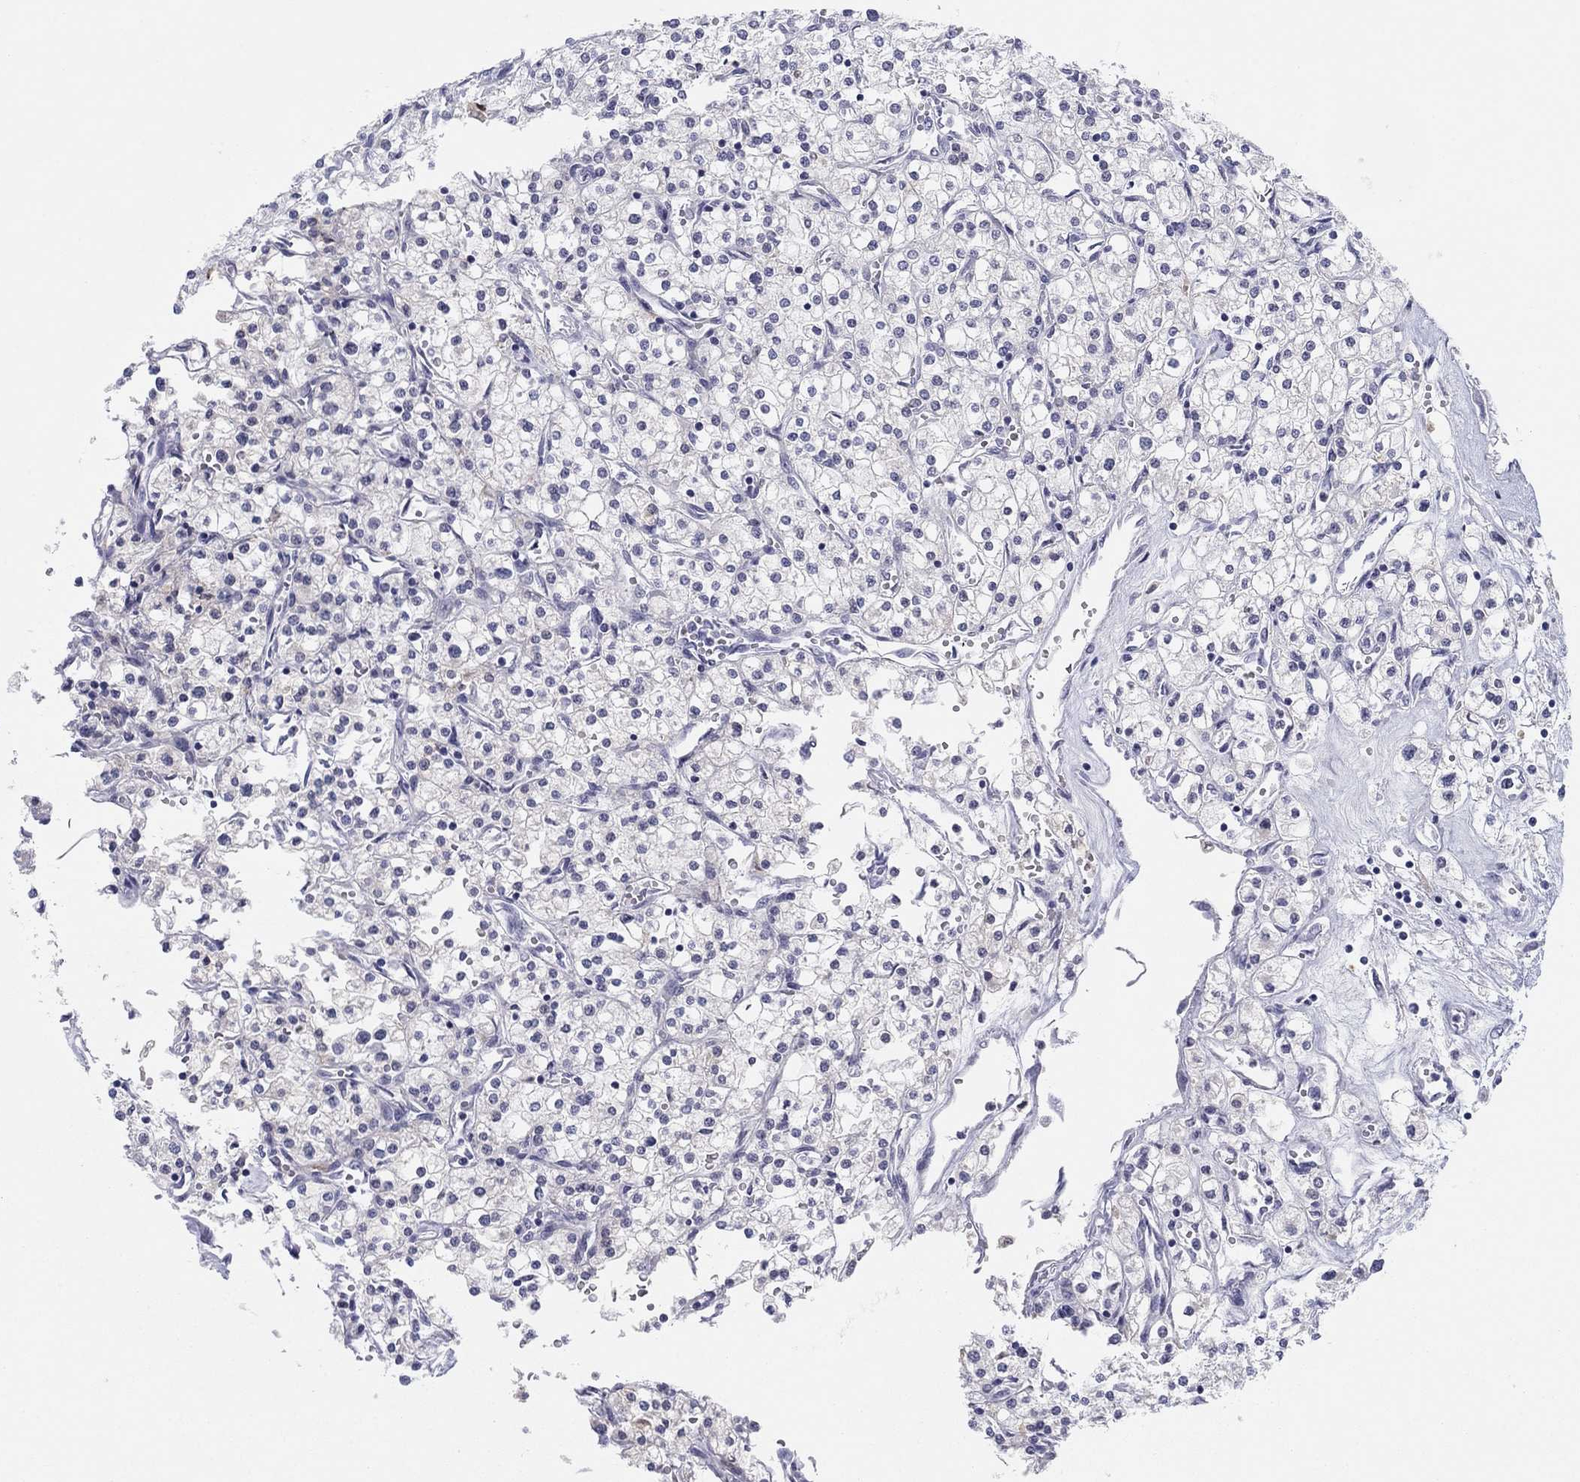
{"staining": {"intensity": "negative", "quantity": "none", "location": "none"}, "tissue": "renal cancer", "cell_type": "Tumor cells", "image_type": "cancer", "snomed": [{"axis": "morphology", "description": "Adenocarcinoma, NOS"}, {"axis": "topography", "description": "Kidney"}], "caption": "IHC histopathology image of renal cancer stained for a protein (brown), which displays no expression in tumor cells. The staining is performed using DAB (3,3'-diaminobenzidine) brown chromogen with nuclei counter-stained in using hematoxylin.", "gene": "PDXK", "patient": {"sex": "male", "age": 80}}